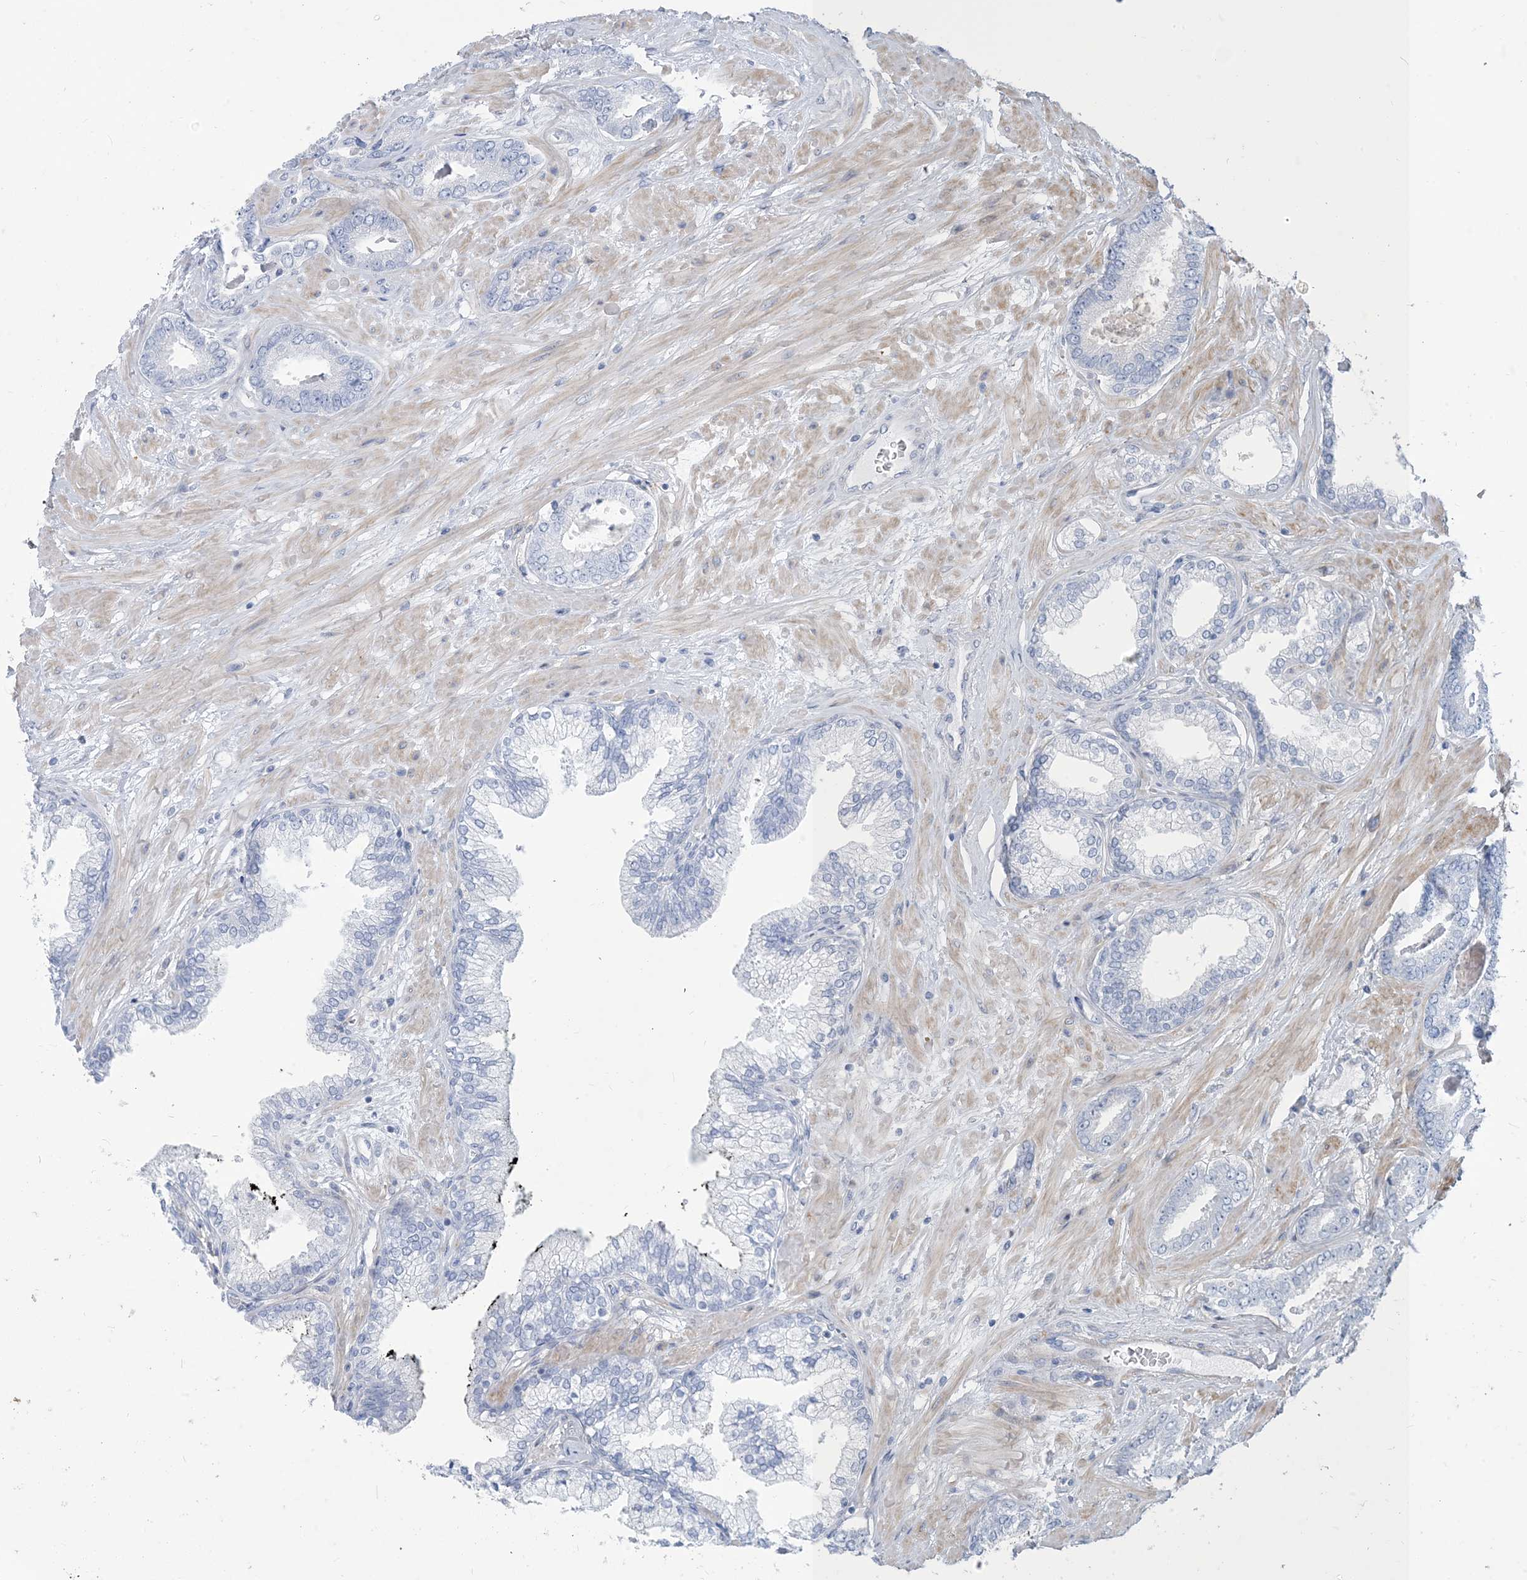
{"staining": {"intensity": "negative", "quantity": "none", "location": "none"}, "tissue": "prostate cancer", "cell_type": "Tumor cells", "image_type": "cancer", "snomed": [{"axis": "morphology", "description": "Adenocarcinoma, Low grade"}, {"axis": "topography", "description": "Prostate"}], "caption": "DAB (3,3'-diaminobenzidine) immunohistochemical staining of prostate cancer (adenocarcinoma (low-grade)) reveals no significant expression in tumor cells.", "gene": "MOXD1", "patient": {"sex": "male", "age": 71}}